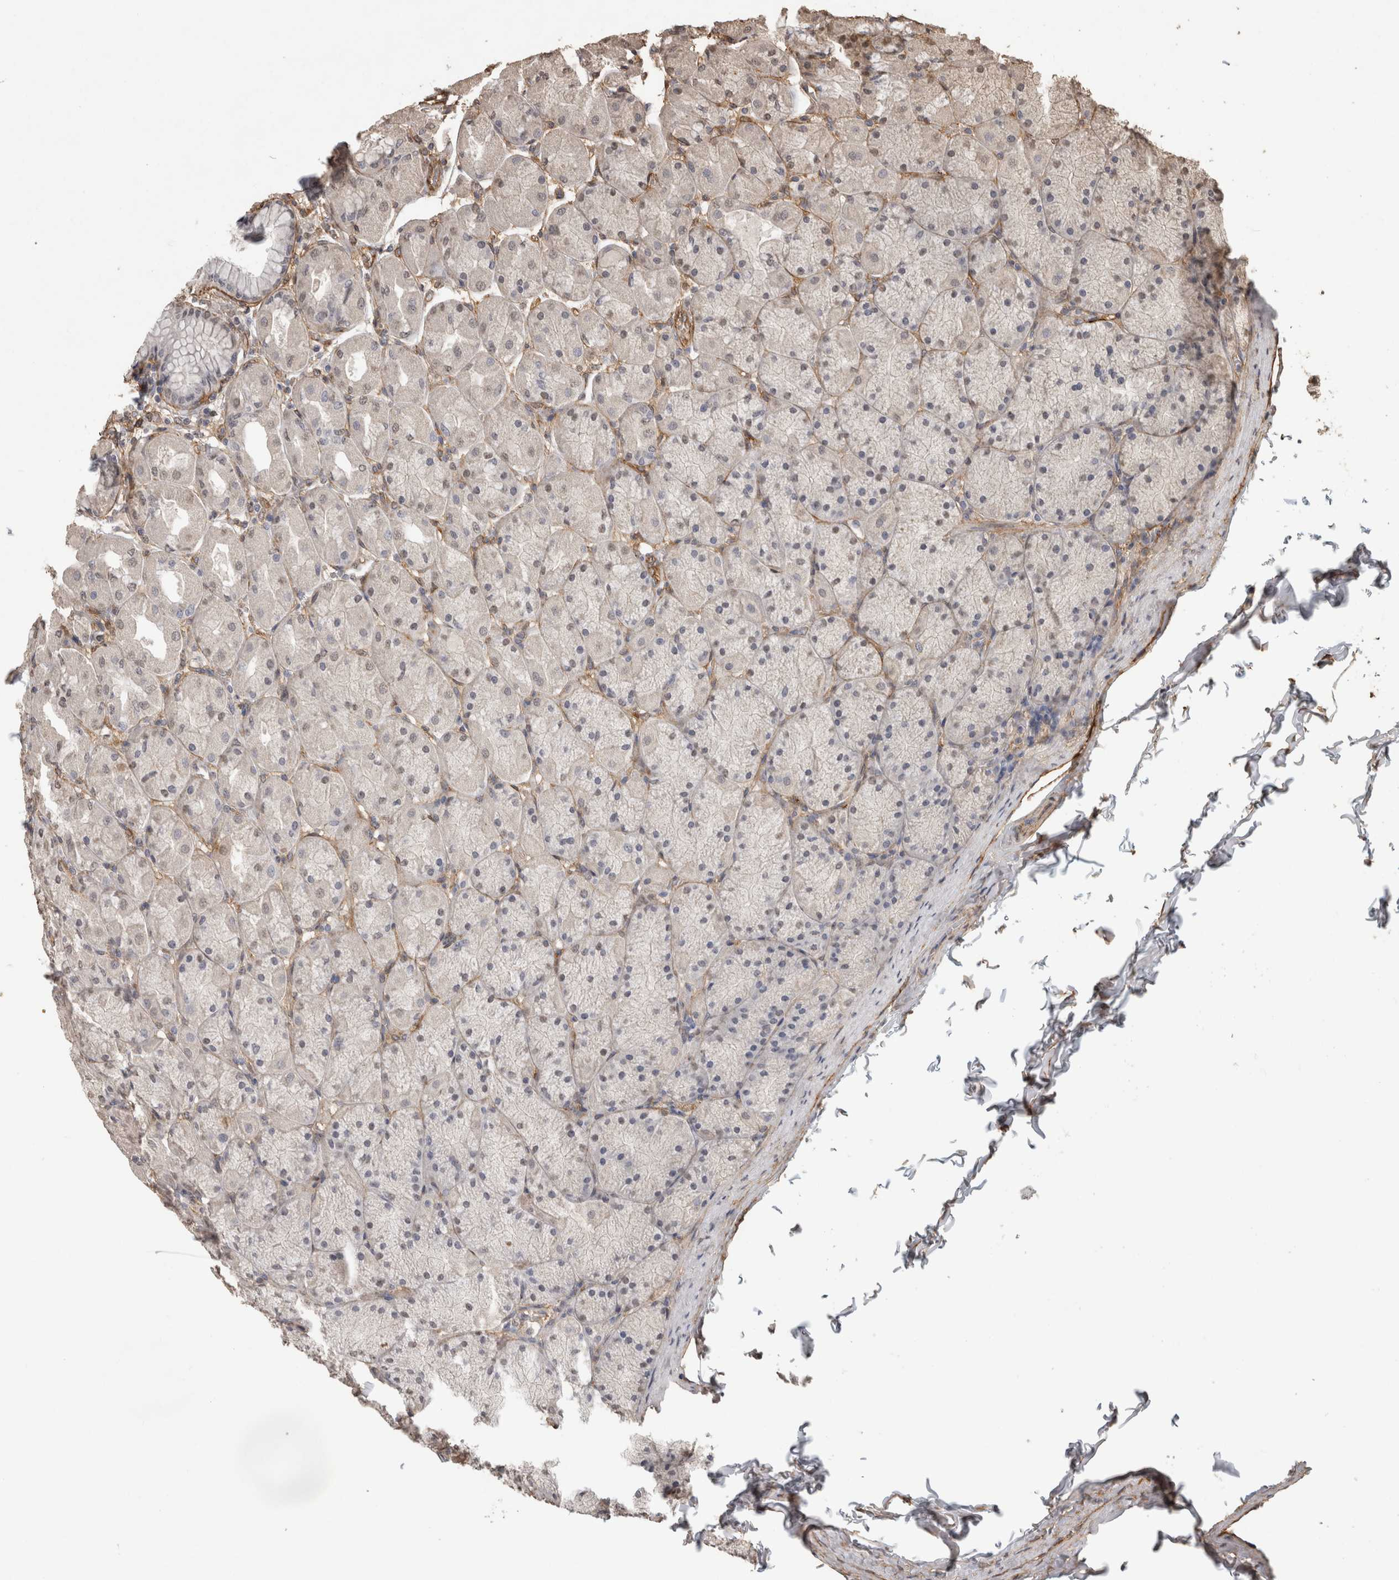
{"staining": {"intensity": "negative", "quantity": "none", "location": "none"}, "tissue": "stomach", "cell_type": "Glandular cells", "image_type": "normal", "snomed": [{"axis": "morphology", "description": "Normal tissue, NOS"}, {"axis": "topography", "description": "Stomach, upper"}], "caption": "High magnification brightfield microscopy of normal stomach stained with DAB (brown) and counterstained with hematoxylin (blue): glandular cells show no significant positivity.", "gene": "RECK", "patient": {"sex": "female", "age": 56}}